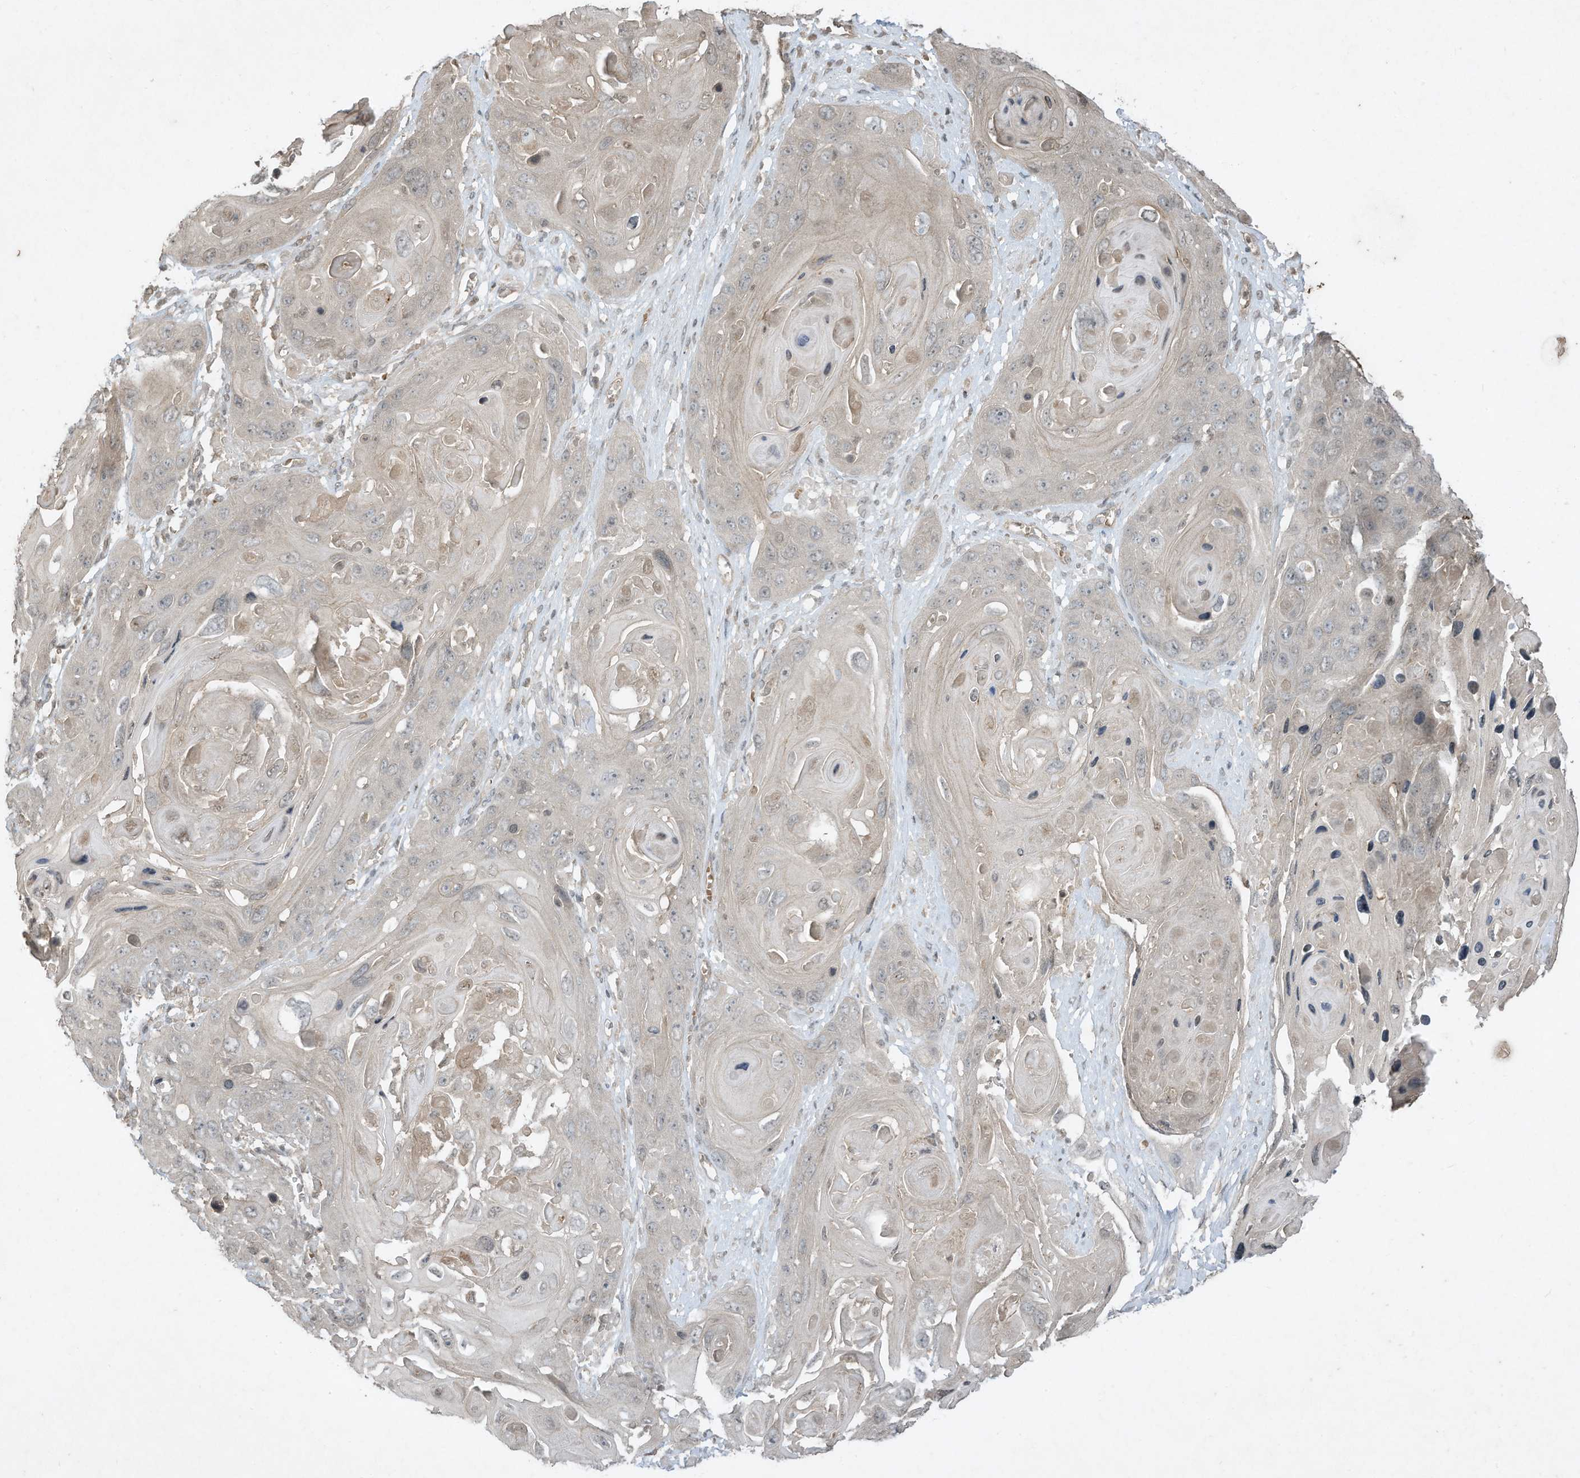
{"staining": {"intensity": "negative", "quantity": "none", "location": "none"}, "tissue": "skin cancer", "cell_type": "Tumor cells", "image_type": "cancer", "snomed": [{"axis": "morphology", "description": "Squamous cell carcinoma, NOS"}, {"axis": "topography", "description": "Skin"}], "caption": "Micrograph shows no significant protein staining in tumor cells of squamous cell carcinoma (skin). The staining is performed using DAB (3,3'-diaminobenzidine) brown chromogen with nuclei counter-stained in using hematoxylin.", "gene": "MATN2", "patient": {"sex": "male", "age": 55}}